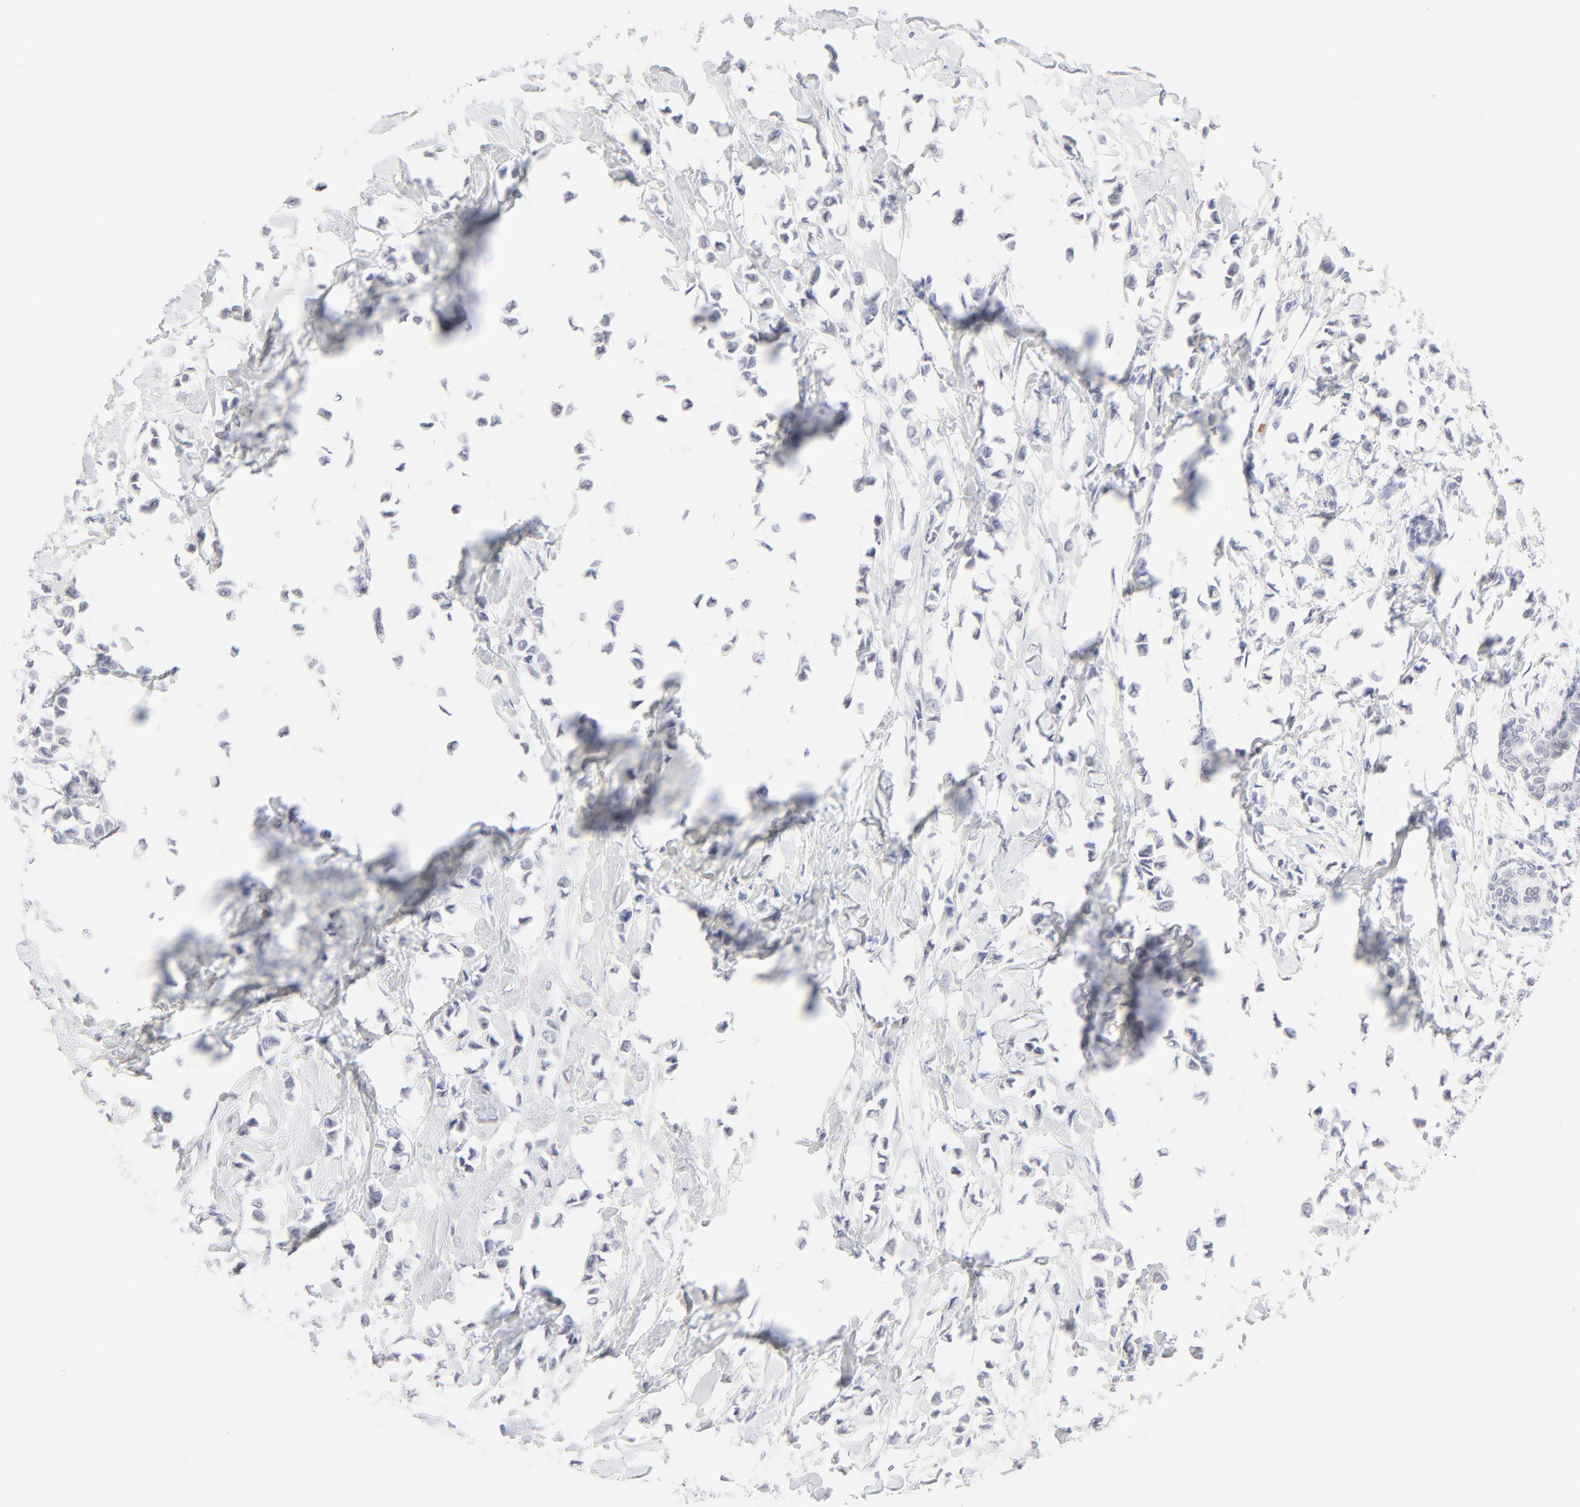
{"staining": {"intensity": "negative", "quantity": "none", "location": "none"}, "tissue": "breast cancer", "cell_type": "Tumor cells", "image_type": "cancer", "snomed": [{"axis": "morphology", "description": "Lobular carcinoma"}, {"axis": "topography", "description": "Breast"}], "caption": "A high-resolution image shows immunohistochemistry staining of lobular carcinoma (breast), which displays no significant positivity in tumor cells.", "gene": "ELF3", "patient": {"sex": "female", "age": 51}}